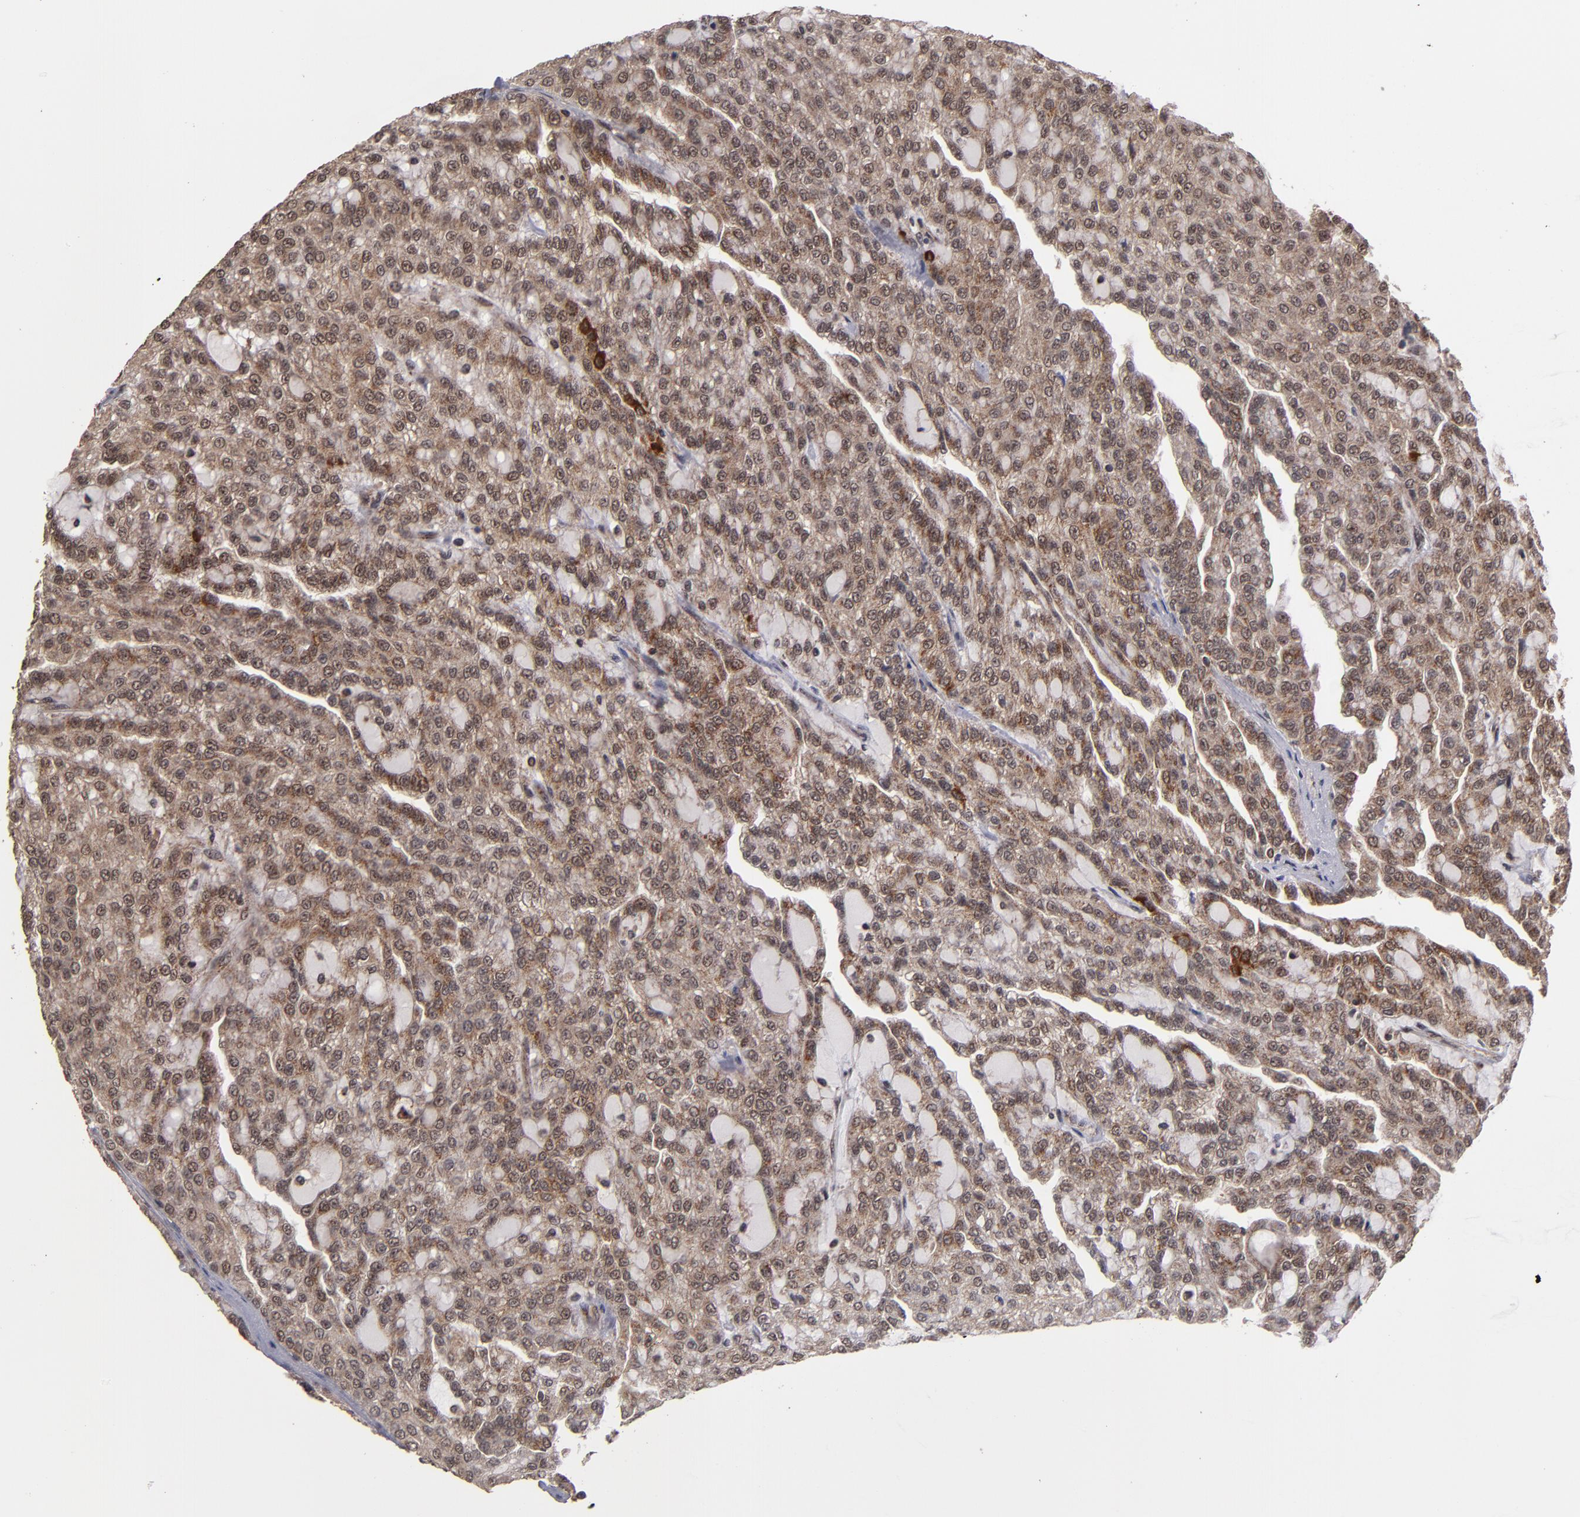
{"staining": {"intensity": "moderate", "quantity": ">75%", "location": "cytoplasmic/membranous"}, "tissue": "renal cancer", "cell_type": "Tumor cells", "image_type": "cancer", "snomed": [{"axis": "morphology", "description": "Adenocarcinoma, NOS"}, {"axis": "topography", "description": "Kidney"}], "caption": "About >75% of tumor cells in renal cancer (adenocarcinoma) display moderate cytoplasmic/membranous protein staining as visualized by brown immunohistochemical staining.", "gene": "CUL5", "patient": {"sex": "male", "age": 63}}